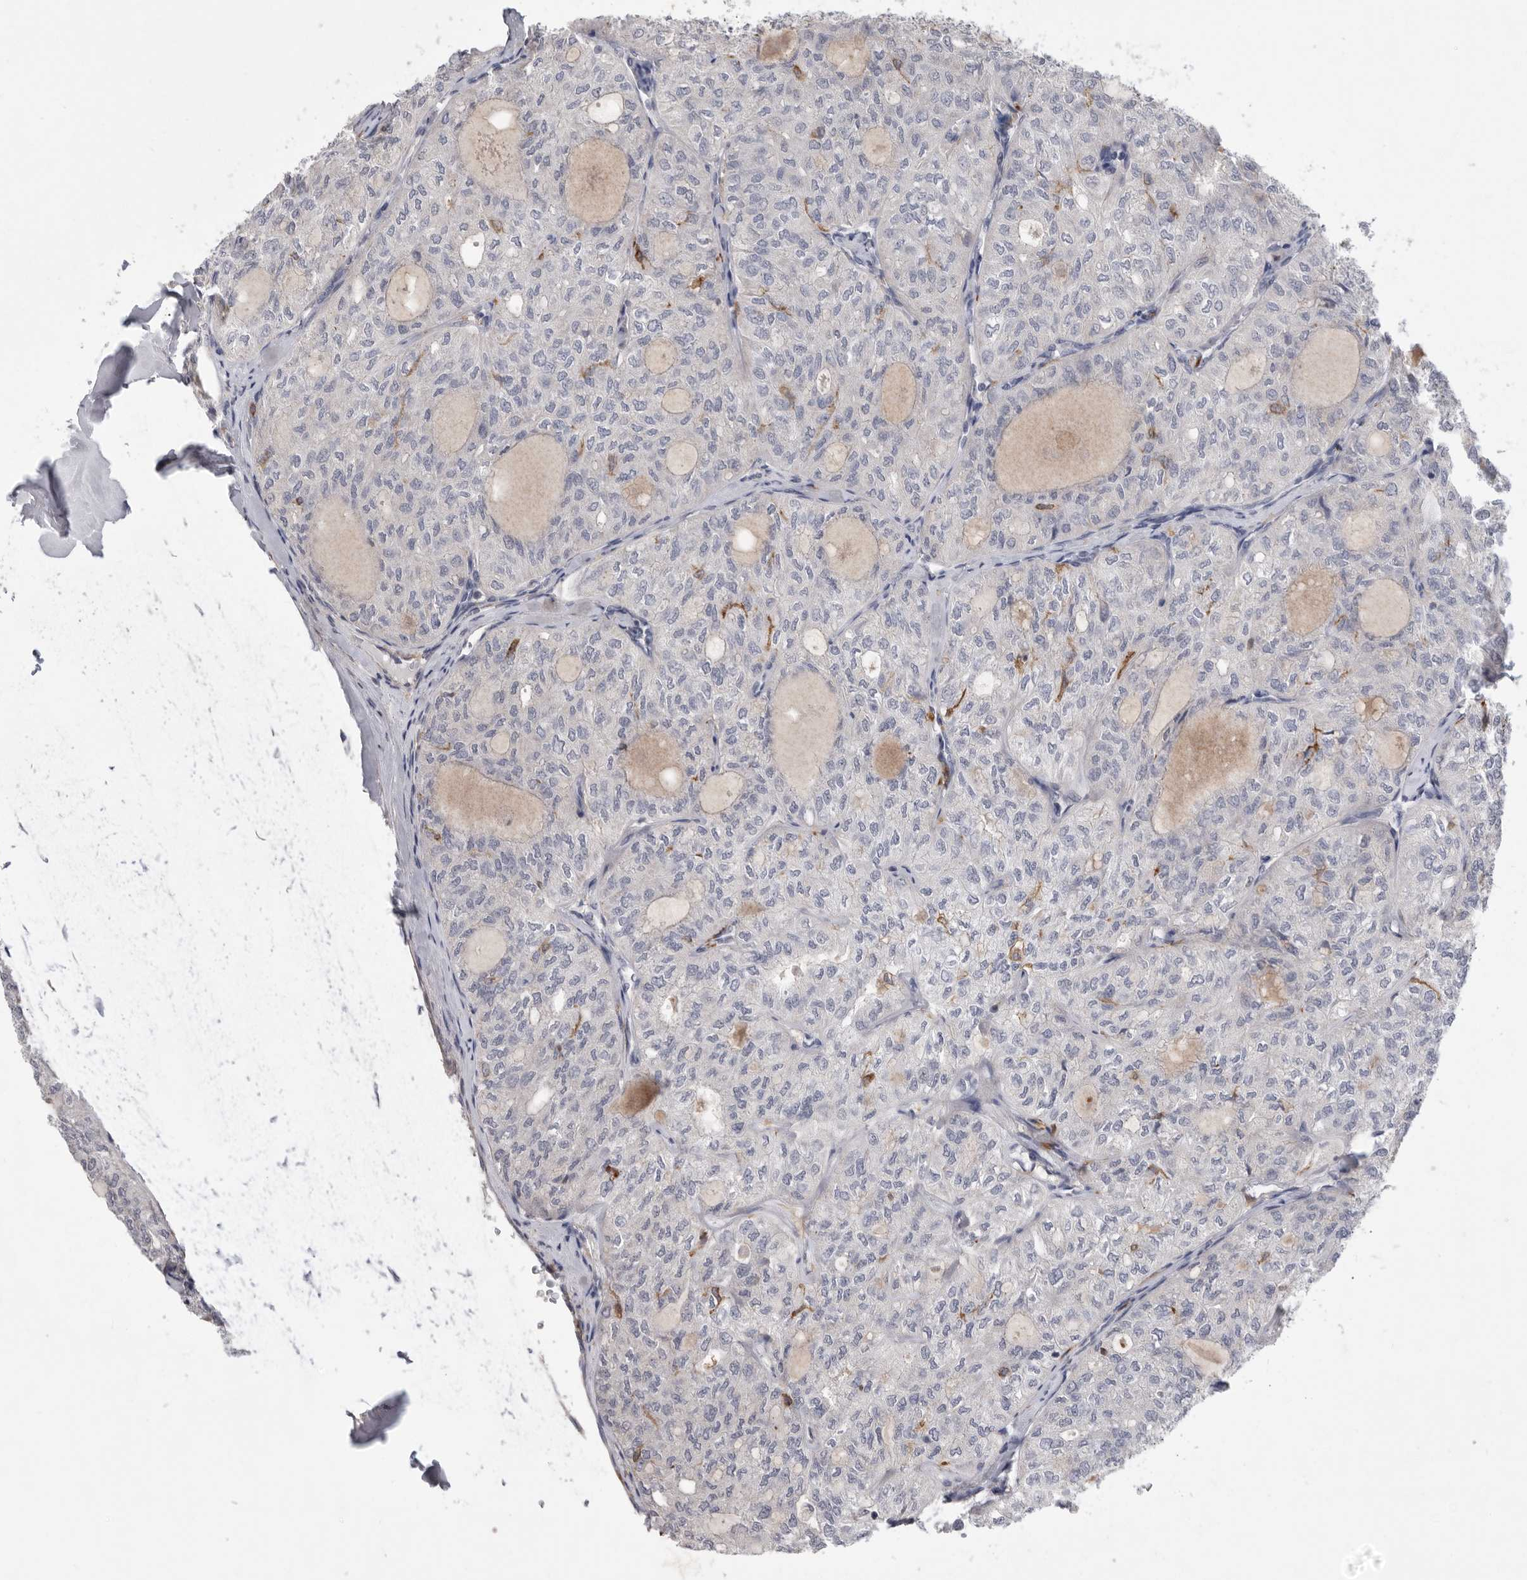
{"staining": {"intensity": "negative", "quantity": "none", "location": "none"}, "tissue": "thyroid cancer", "cell_type": "Tumor cells", "image_type": "cancer", "snomed": [{"axis": "morphology", "description": "Follicular adenoma carcinoma, NOS"}, {"axis": "topography", "description": "Thyroid gland"}], "caption": "The immunohistochemistry (IHC) micrograph has no significant staining in tumor cells of follicular adenoma carcinoma (thyroid) tissue.", "gene": "SIGLEC10", "patient": {"sex": "male", "age": 75}}